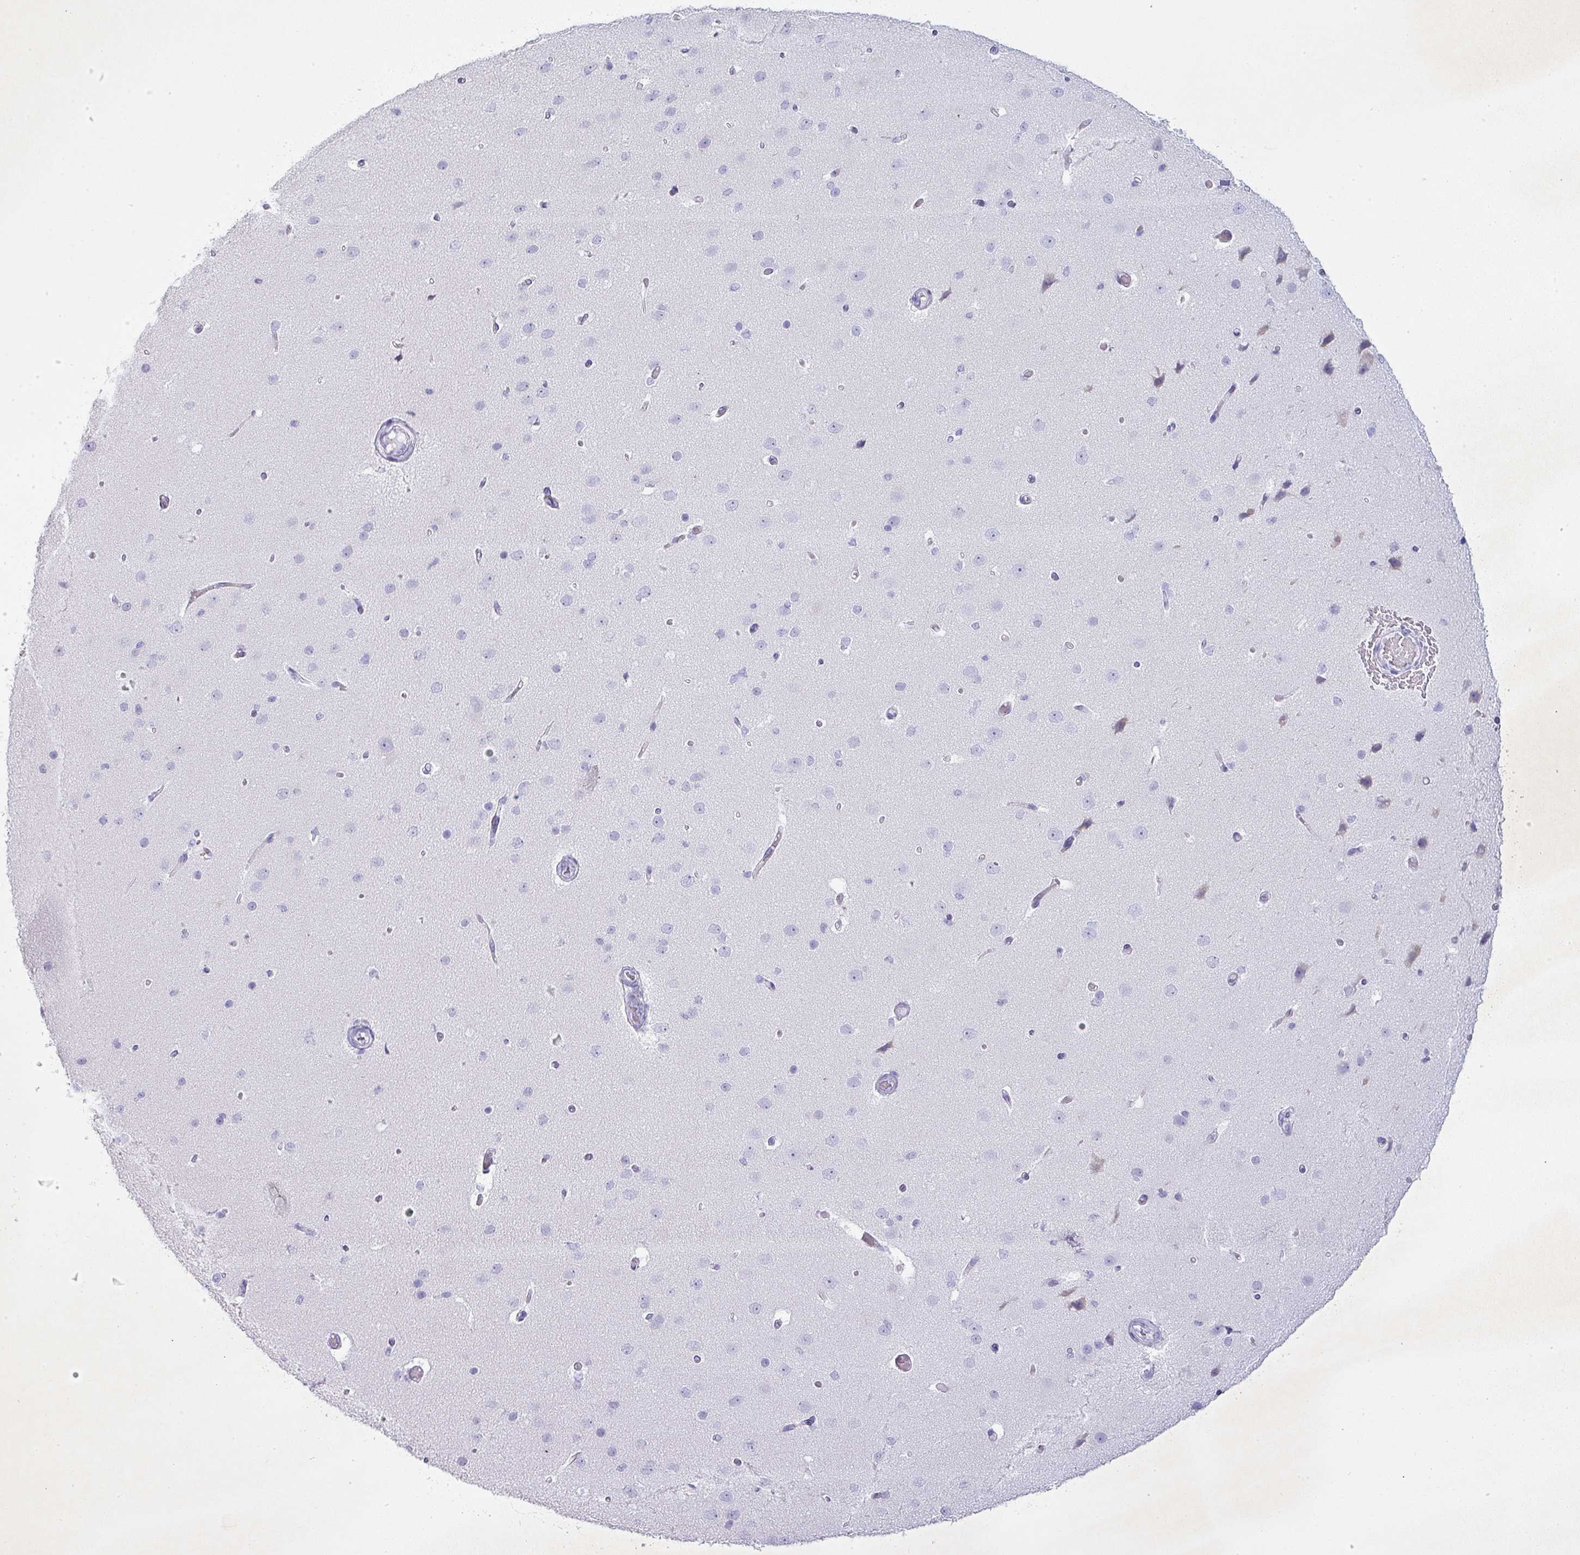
{"staining": {"intensity": "negative", "quantity": "none", "location": "none"}, "tissue": "cerebral cortex", "cell_type": "Endothelial cells", "image_type": "normal", "snomed": [{"axis": "morphology", "description": "Normal tissue, NOS"}, {"axis": "morphology", "description": "Inflammation, NOS"}, {"axis": "topography", "description": "Cerebral cortex"}], "caption": "Normal cerebral cortex was stained to show a protein in brown. There is no significant positivity in endothelial cells. (DAB immunohistochemistry (IHC) with hematoxylin counter stain).", "gene": "PGA3", "patient": {"sex": "male", "age": 6}}